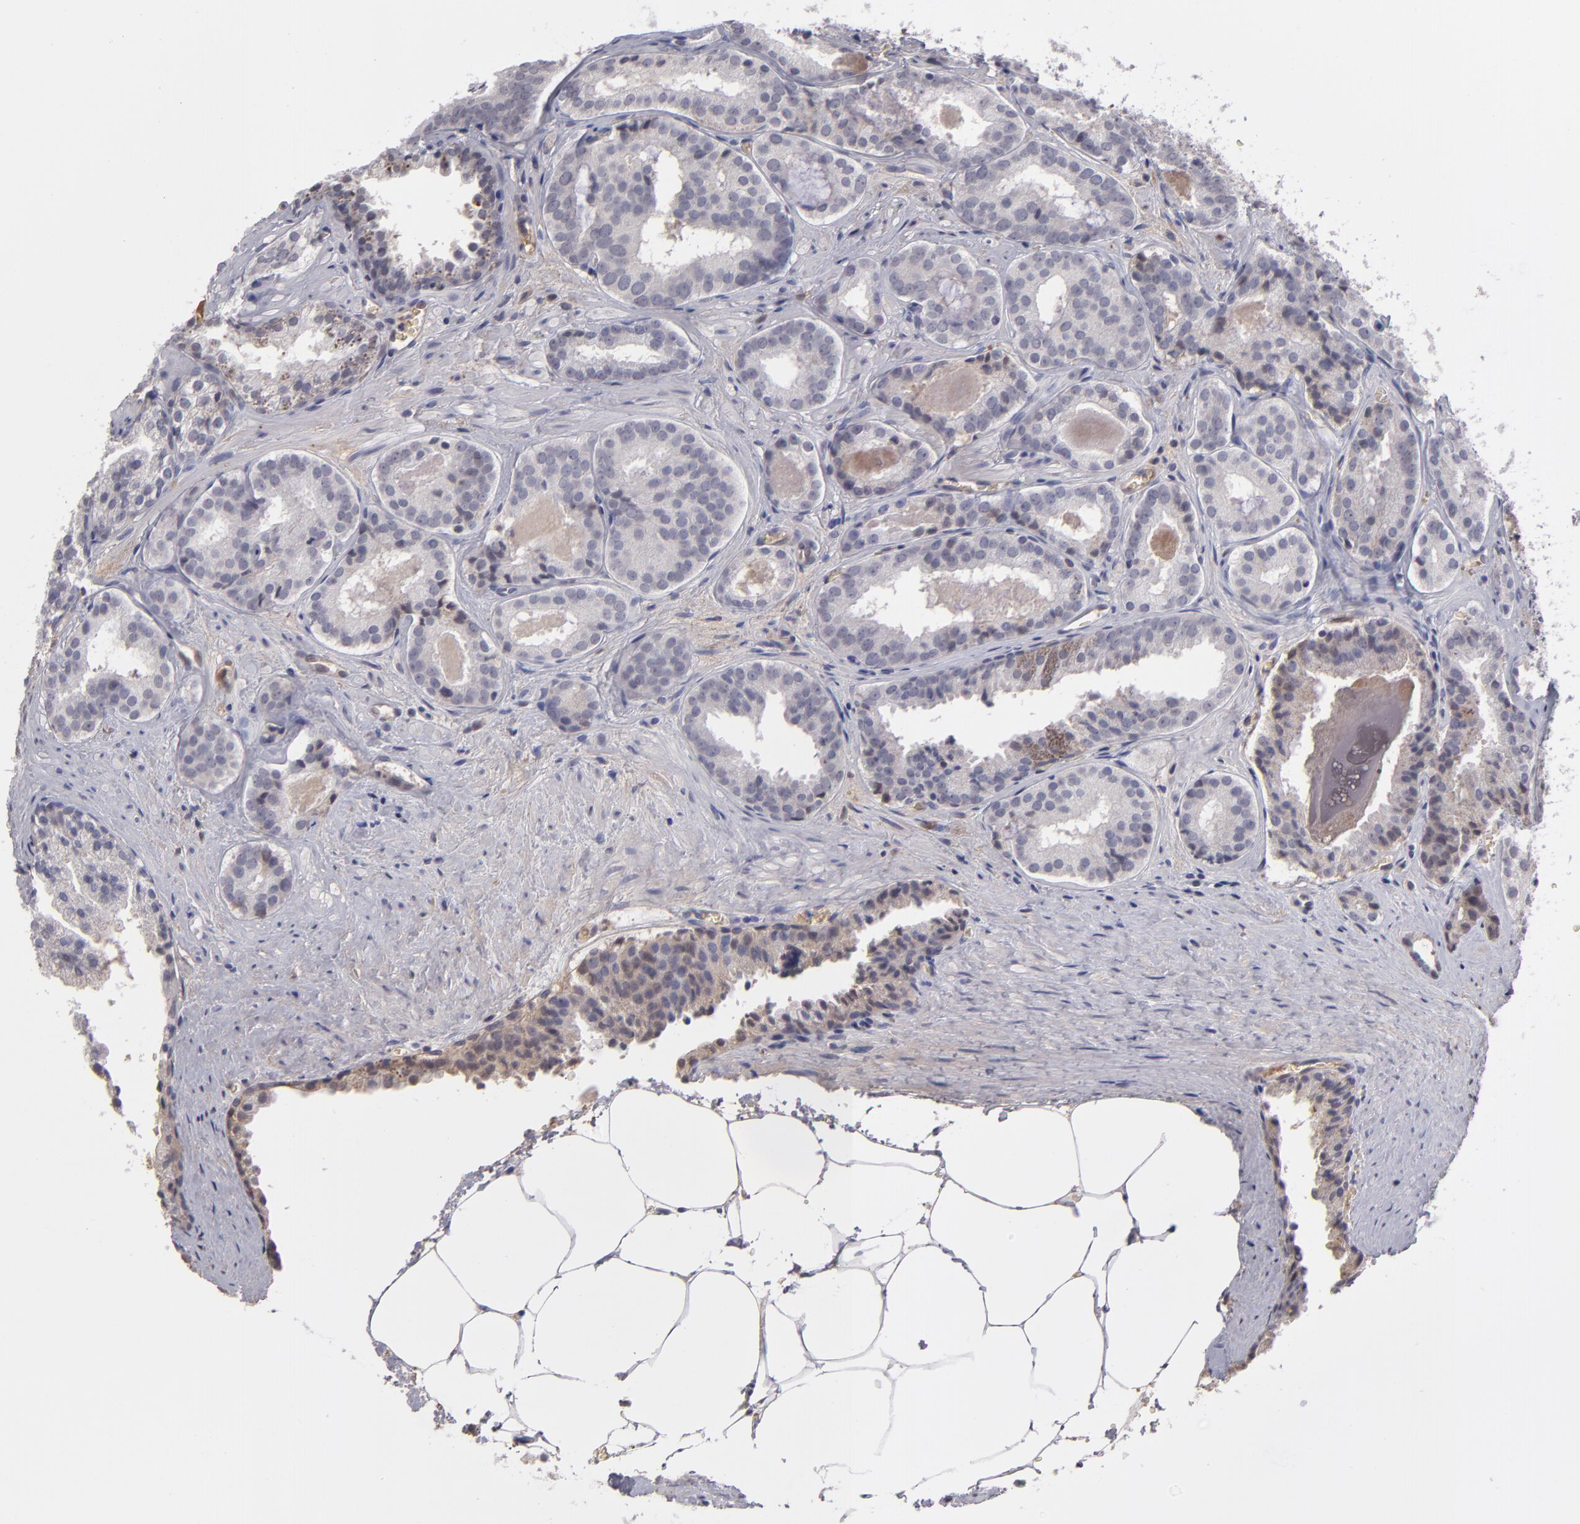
{"staining": {"intensity": "moderate", "quantity": "<25%", "location": "cytoplasmic/membranous"}, "tissue": "prostate cancer", "cell_type": "Tumor cells", "image_type": "cancer", "snomed": [{"axis": "morphology", "description": "Adenocarcinoma, Medium grade"}, {"axis": "topography", "description": "Prostate"}], "caption": "IHC photomicrograph of prostate adenocarcinoma (medium-grade) stained for a protein (brown), which displays low levels of moderate cytoplasmic/membranous positivity in about <25% of tumor cells.", "gene": "ITIH4", "patient": {"sex": "male", "age": 64}}